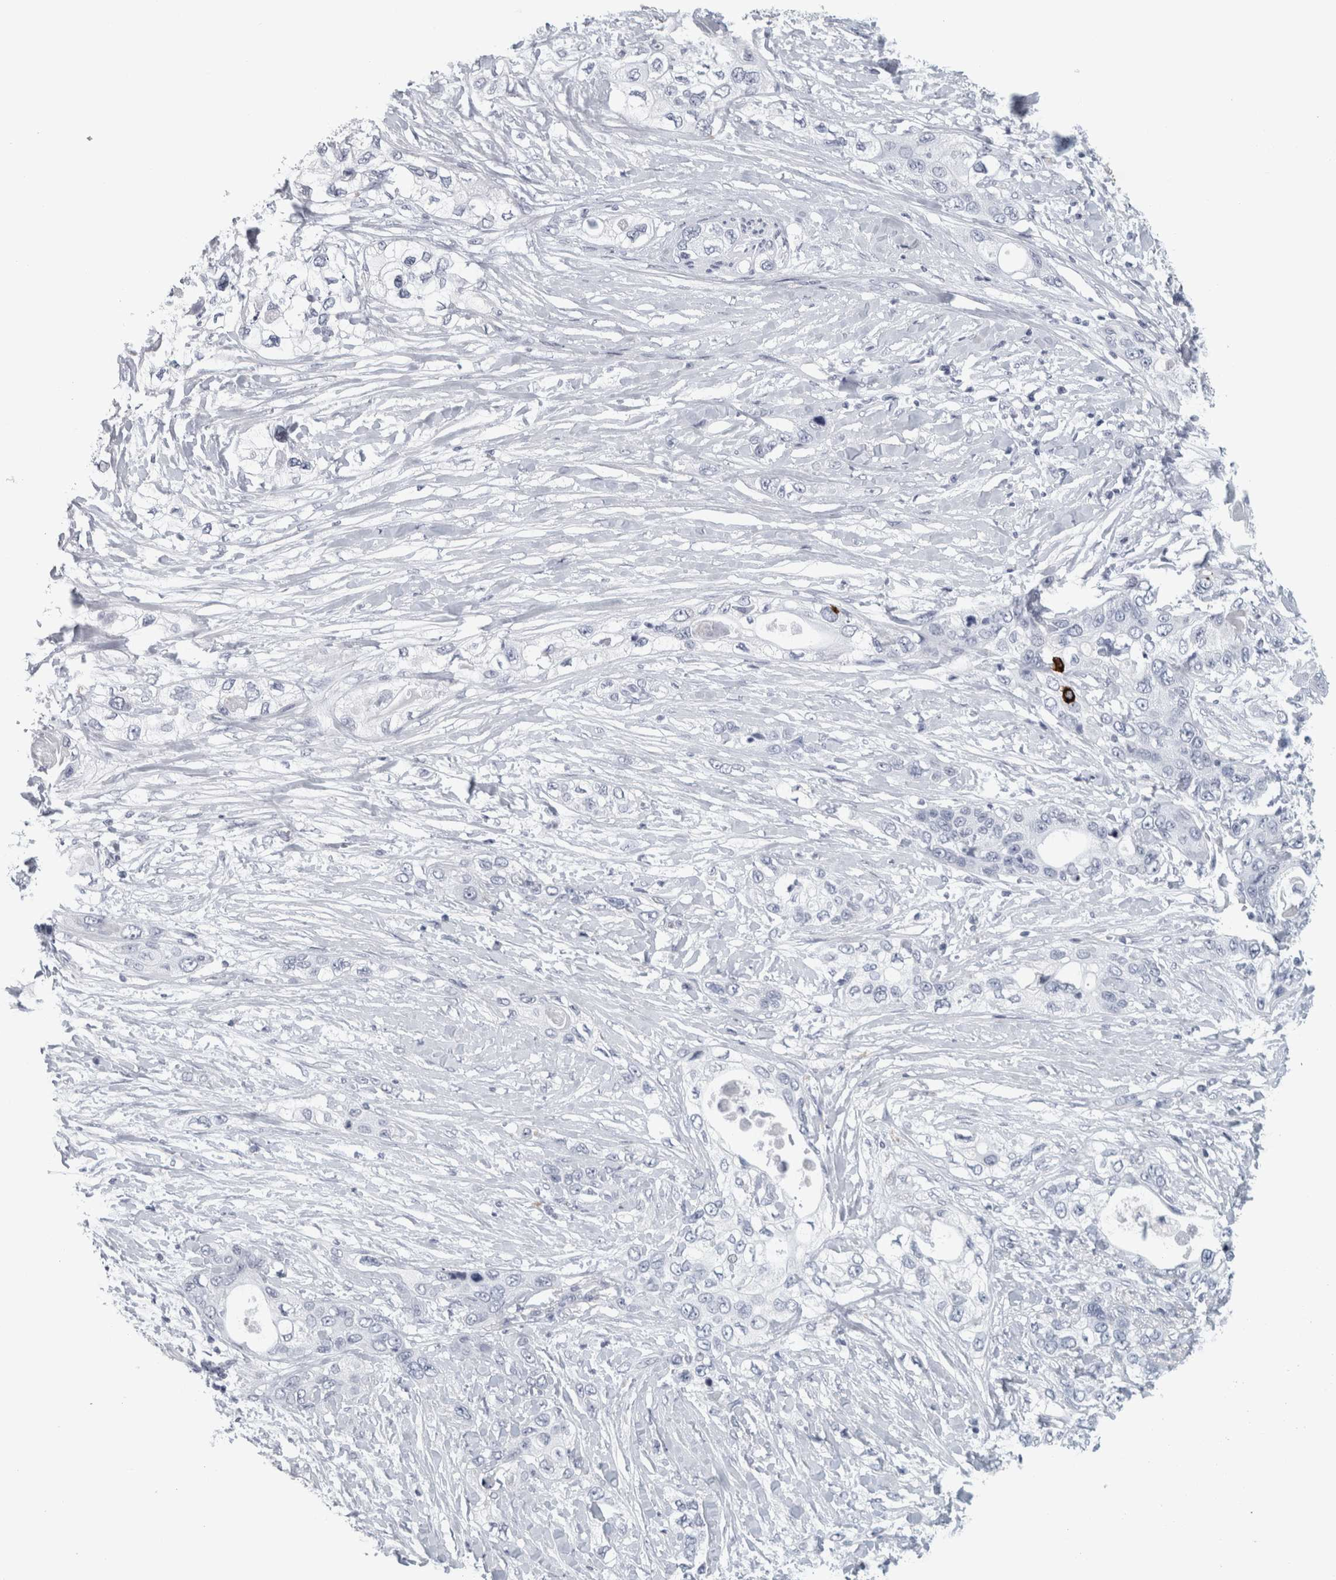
{"staining": {"intensity": "negative", "quantity": "none", "location": "none"}, "tissue": "pancreatic cancer", "cell_type": "Tumor cells", "image_type": "cancer", "snomed": [{"axis": "morphology", "description": "Adenocarcinoma, NOS"}, {"axis": "topography", "description": "Pancreas"}], "caption": "Tumor cells show no significant protein expression in pancreatic adenocarcinoma. Brightfield microscopy of IHC stained with DAB (3,3'-diaminobenzidine) (brown) and hematoxylin (blue), captured at high magnification.", "gene": "CPE", "patient": {"sex": "female", "age": 70}}